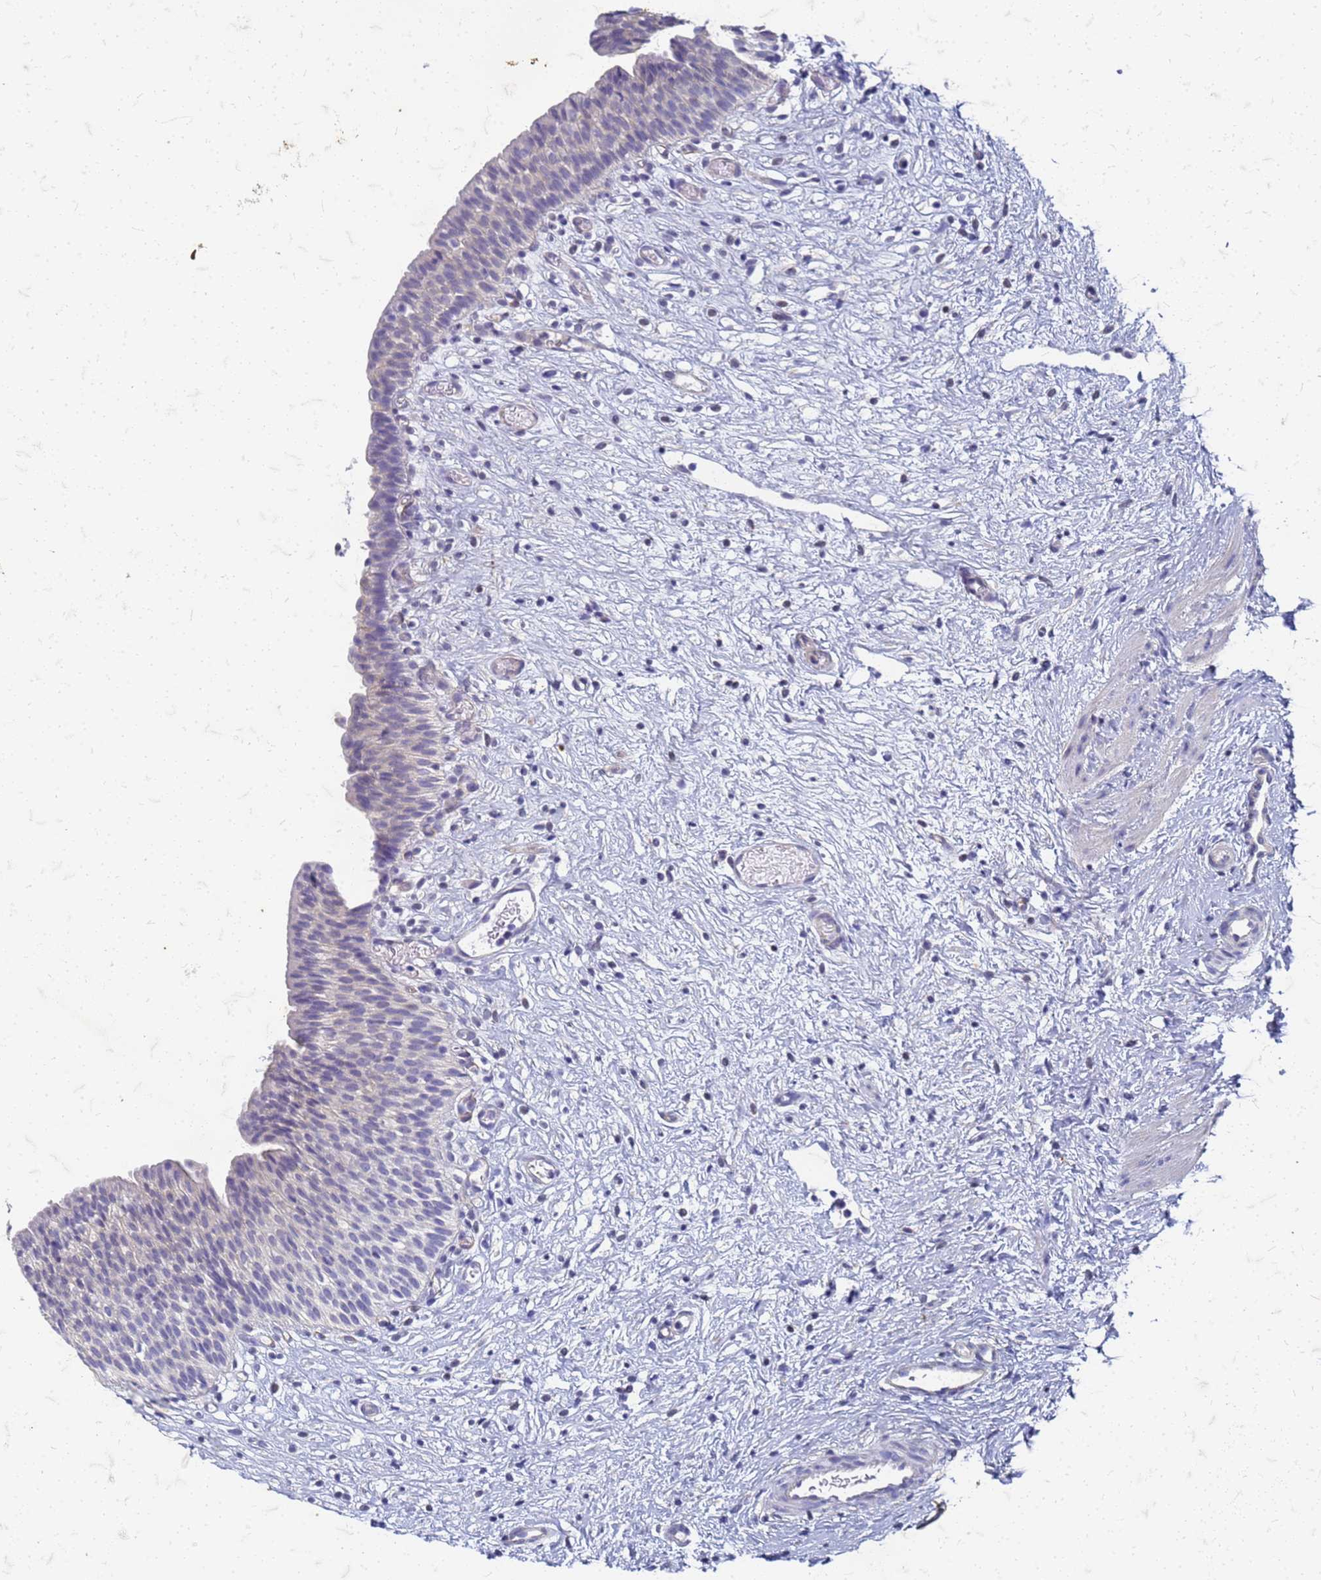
{"staining": {"intensity": "negative", "quantity": "none", "location": "none"}, "tissue": "urinary bladder", "cell_type": "Urothelial cells", "image_type": "normal", "snomed": [{"axis": "morphology", "description": "Transitional cell carcinoma in-situ"}, {"axis": "topography", "description": "Urinary bladder"}], "caption": "Protein analysis of normal urinary bladder displays no significant expression in urothelial cells. The staining is performed using DAB (3,3'-diaminobenzidine) brown chromogen with nuclei counter-stained in using hematoxylin.", "gene": "TRIM64B", "patient": {"sex": "male", "age": 74}}